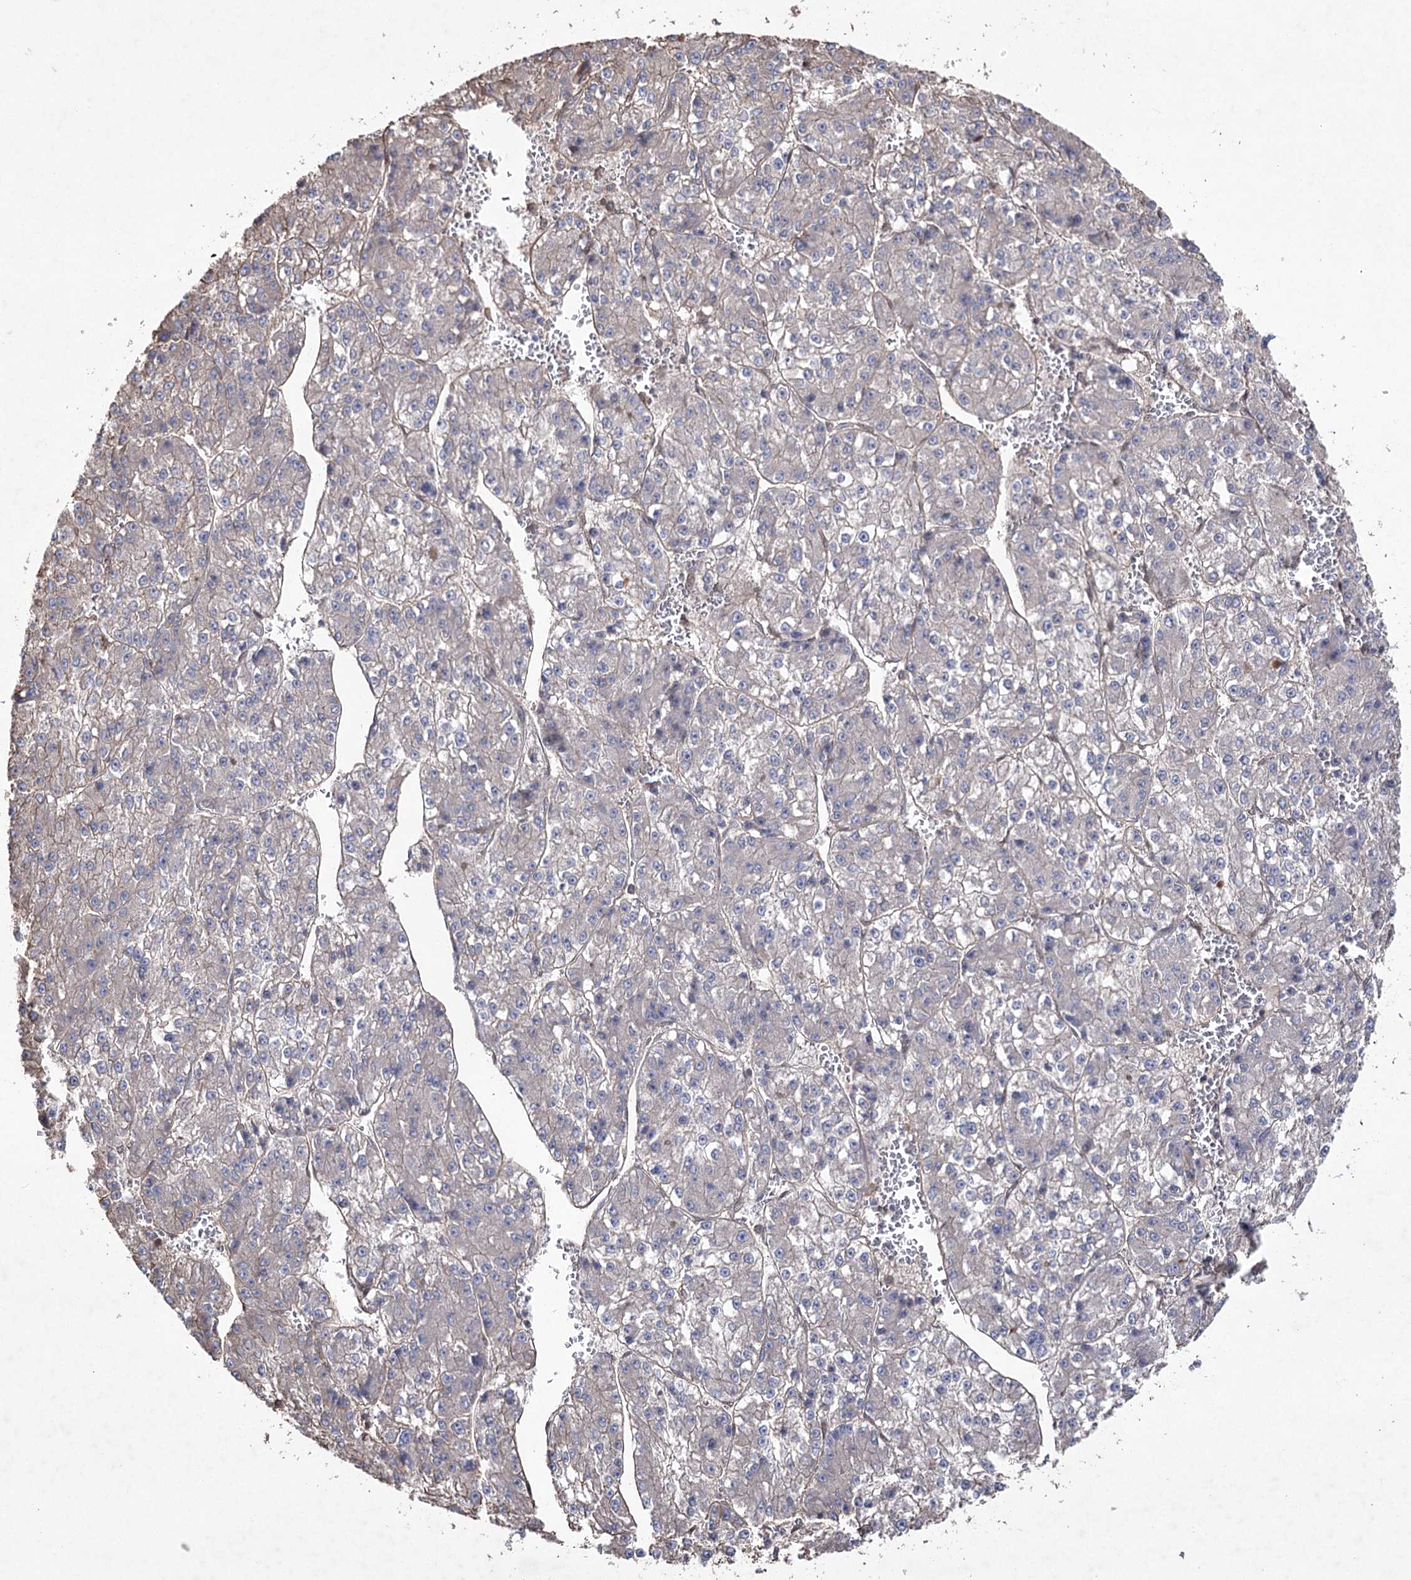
{"staining": {"intensity": "negative", "quantity": "none", "location": "none"}, "tissue": "liver cancer", "cell_type": "Tumor cells", "image_type": "cancer", "snomed": [{"axis": "morphology", "description": "Carcinoma, Hepatocellular, NOS"}, {"axis": "topography", "description": "Liver"}], "caption": "Image shows no significant protein expression in tumor cells of hepatocellular carcinoma (liver).", "gene": "FAM13B", "patient": {"sex": "female", "age": 73}}